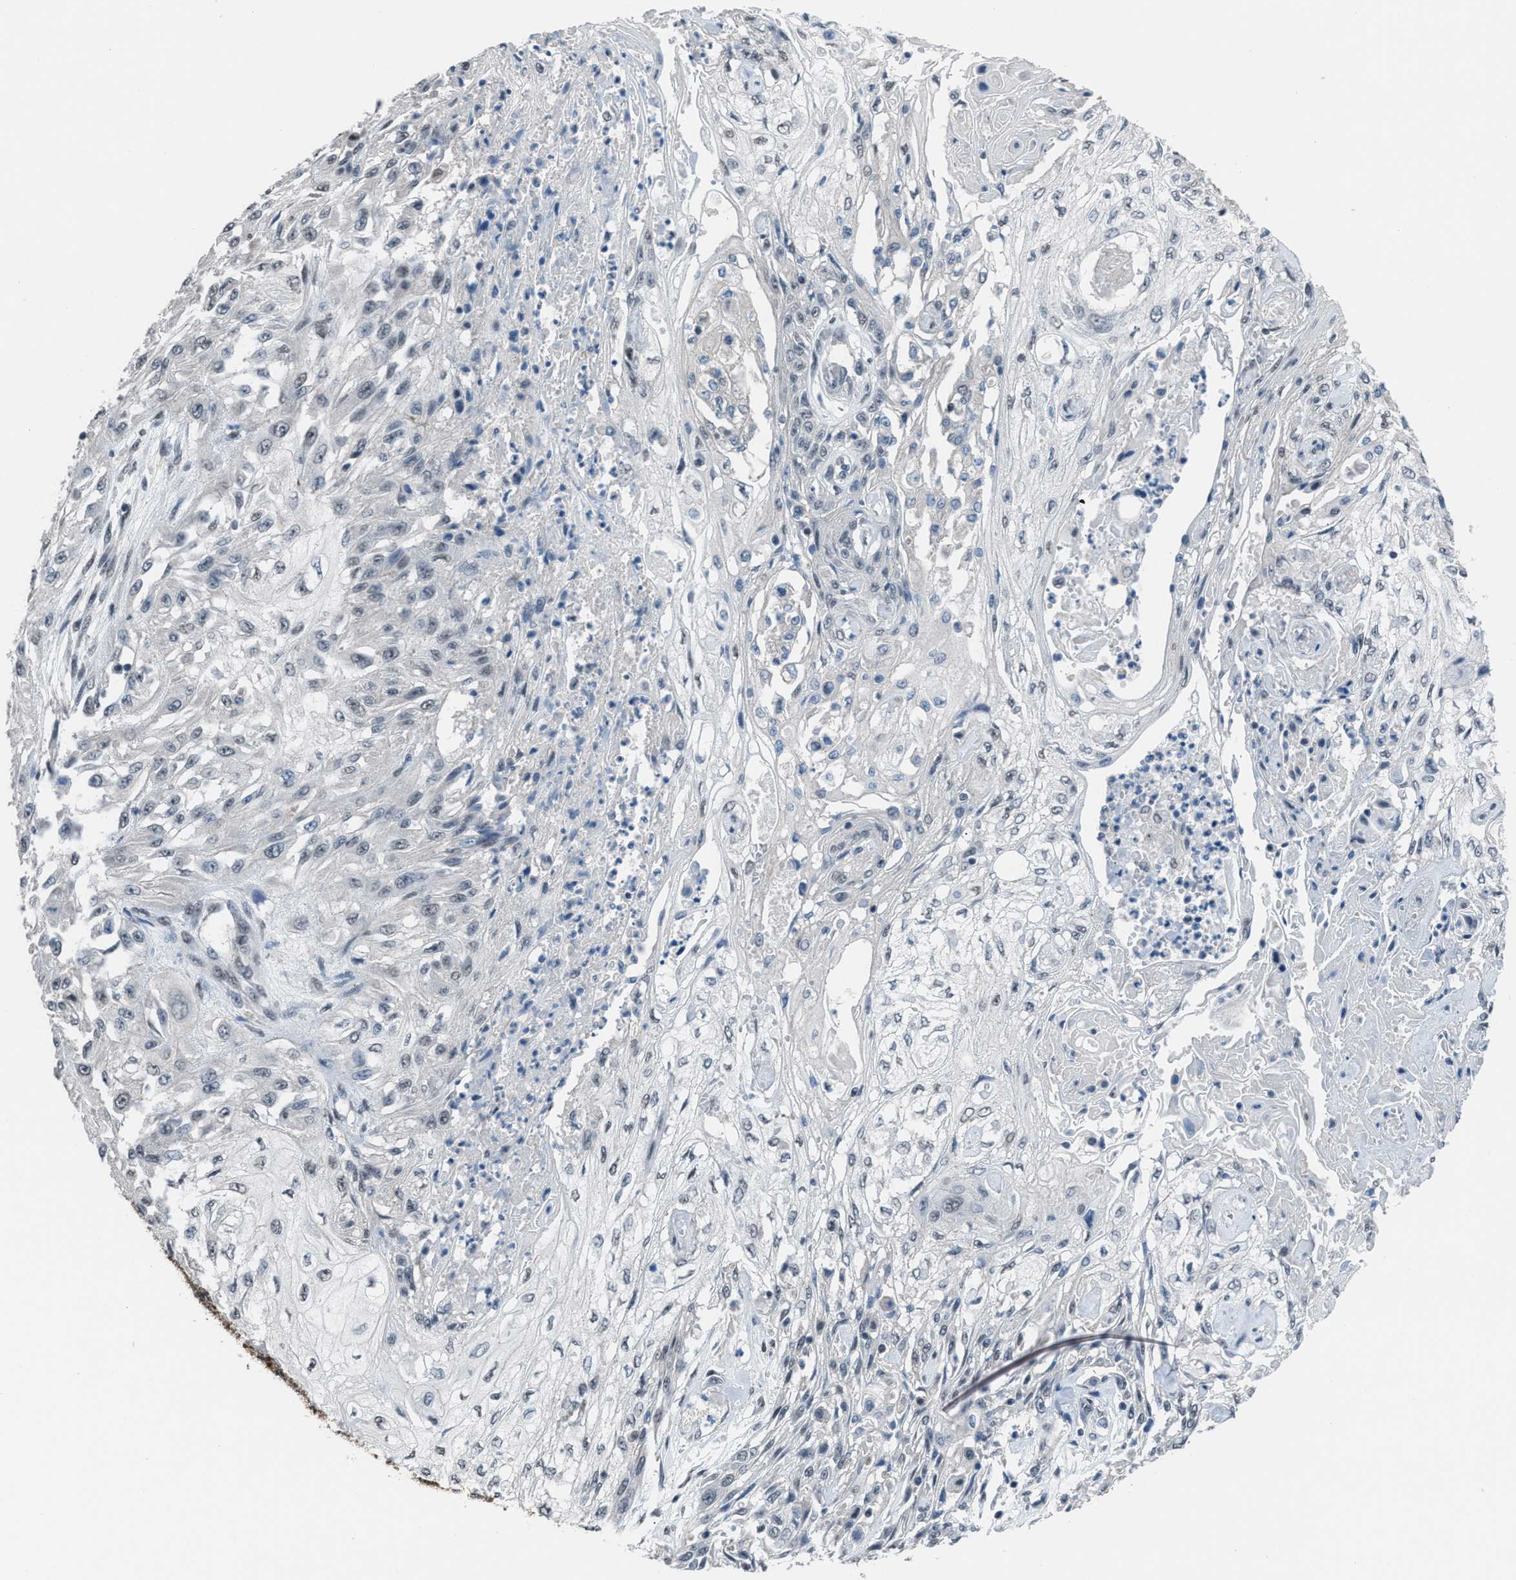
{"staining": {"intensity": "negative", "quantity": "none", "location": "none"}, "tissue": "skin cancer", "cell_type": "Tumor cells", "image_type": "cancer", "snomed": [{"axis": "morphology", "description": "Squamous cell carcinoma, NOS"}, {"axis": "morphology", "description": "Squamous cell carcinoma, metastatic, NOS"}, {"axis": "topography", "description": "Skin"}, {"axis": "topography", "description": "Lymph node"}], "caption": "A histopathology image of human skin cancer (metastatic squamous cell carcinoma) is negative for staining in tumor cells.", "gene": "ZNF276", "patient": {"sex": "male", "age": 75}}